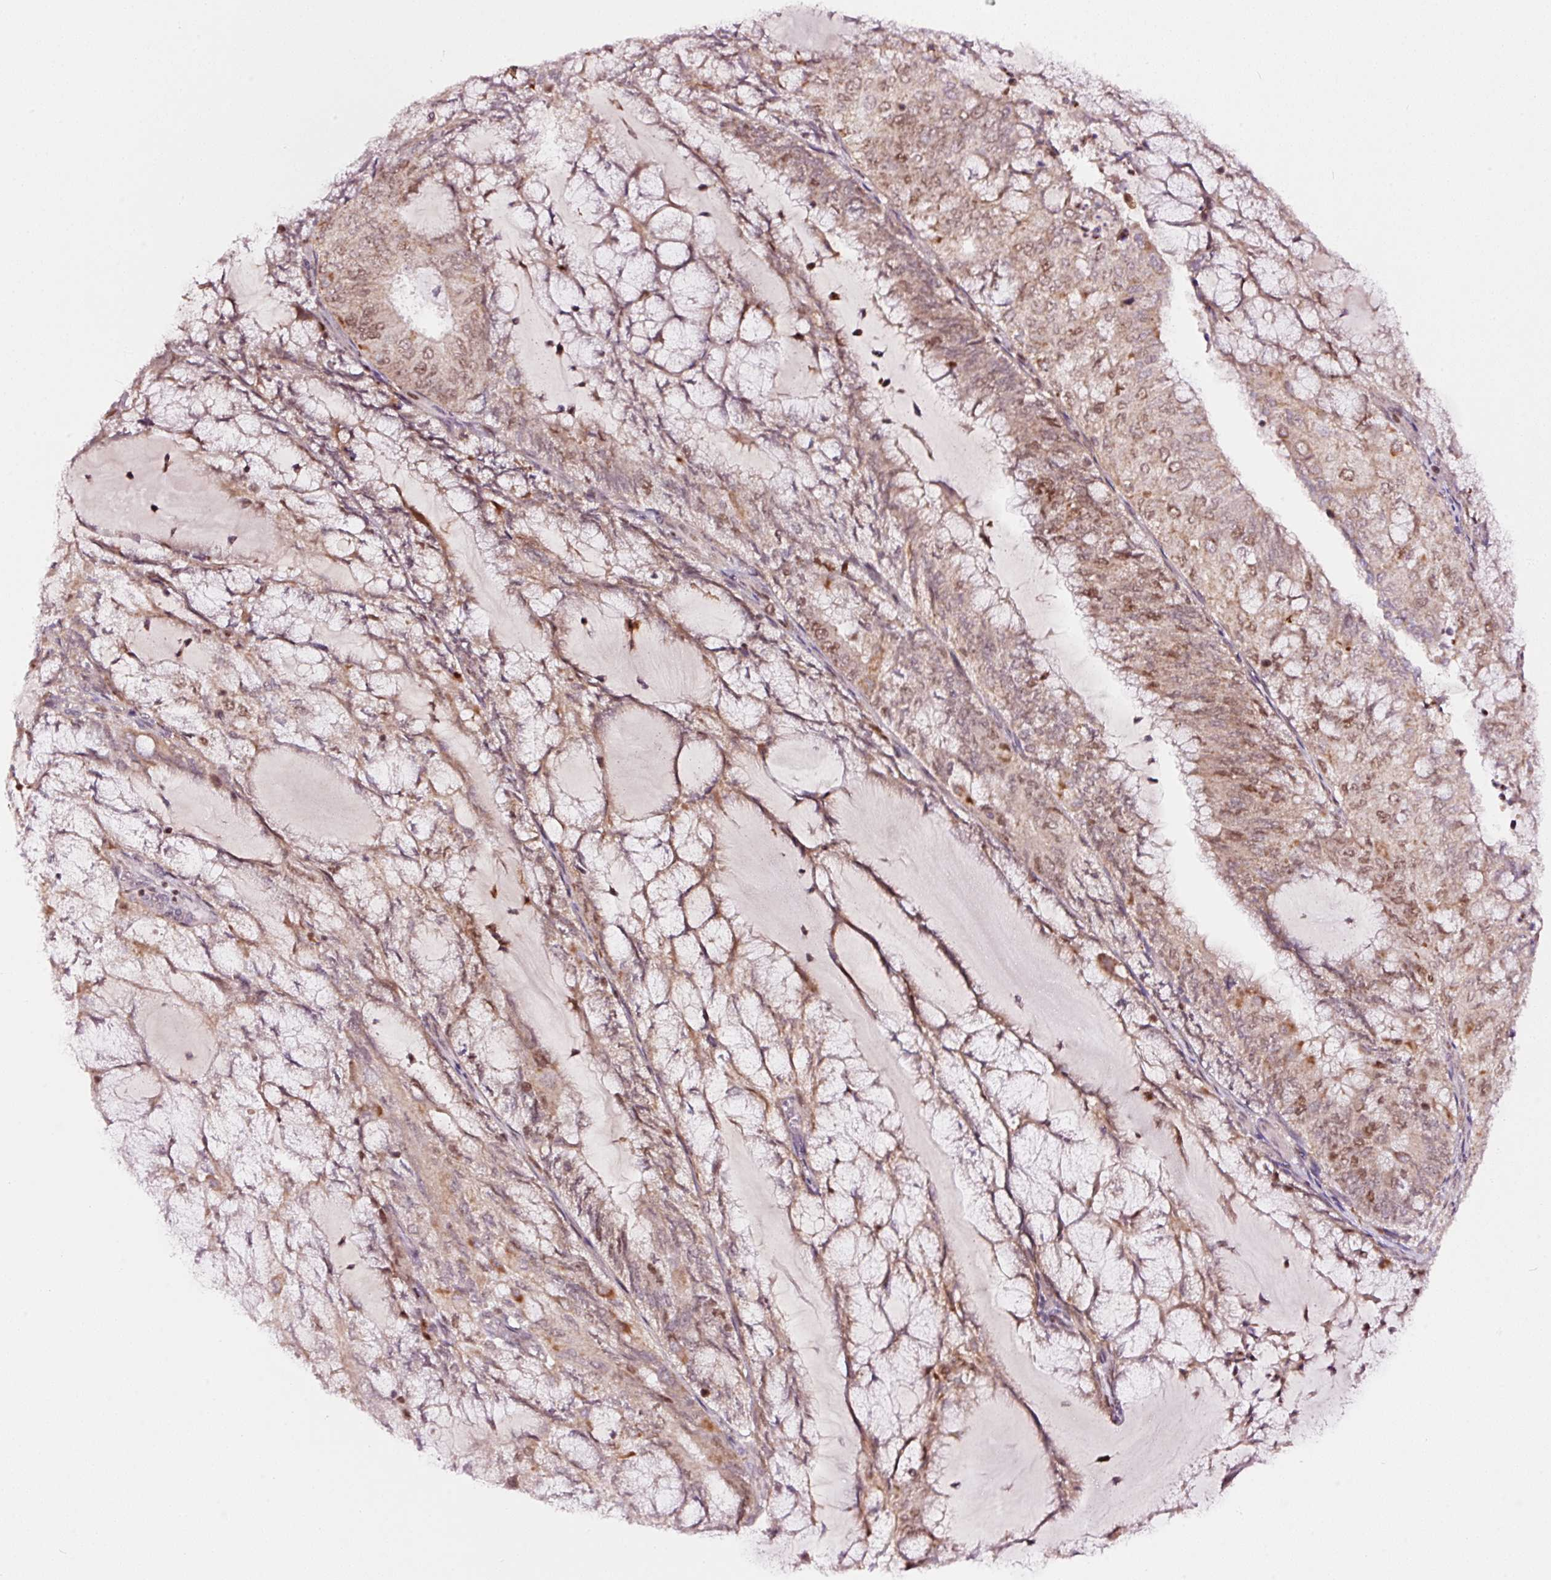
{"staining": {"intensity": "moderate", "quantity": "25%-75%", "location": "nuclear"}, "tissue": "endometrial cancer", "cell_type": "Tumor cells", "image_type": "cancer", "snomed": [{"axis": "morphology", "description": "Adenocarcinoma, NOS"}, {"axis": "topography", "description": "Endometrium"}], "caption": "Endometrial adenocarcinoma tissue reveals moderate nuclear staining in about 25%-75% of tumor cells, visualized by immunohistochemistry.", "gene": "RFC4", "patient": {"sex": "female", "age": 81}}